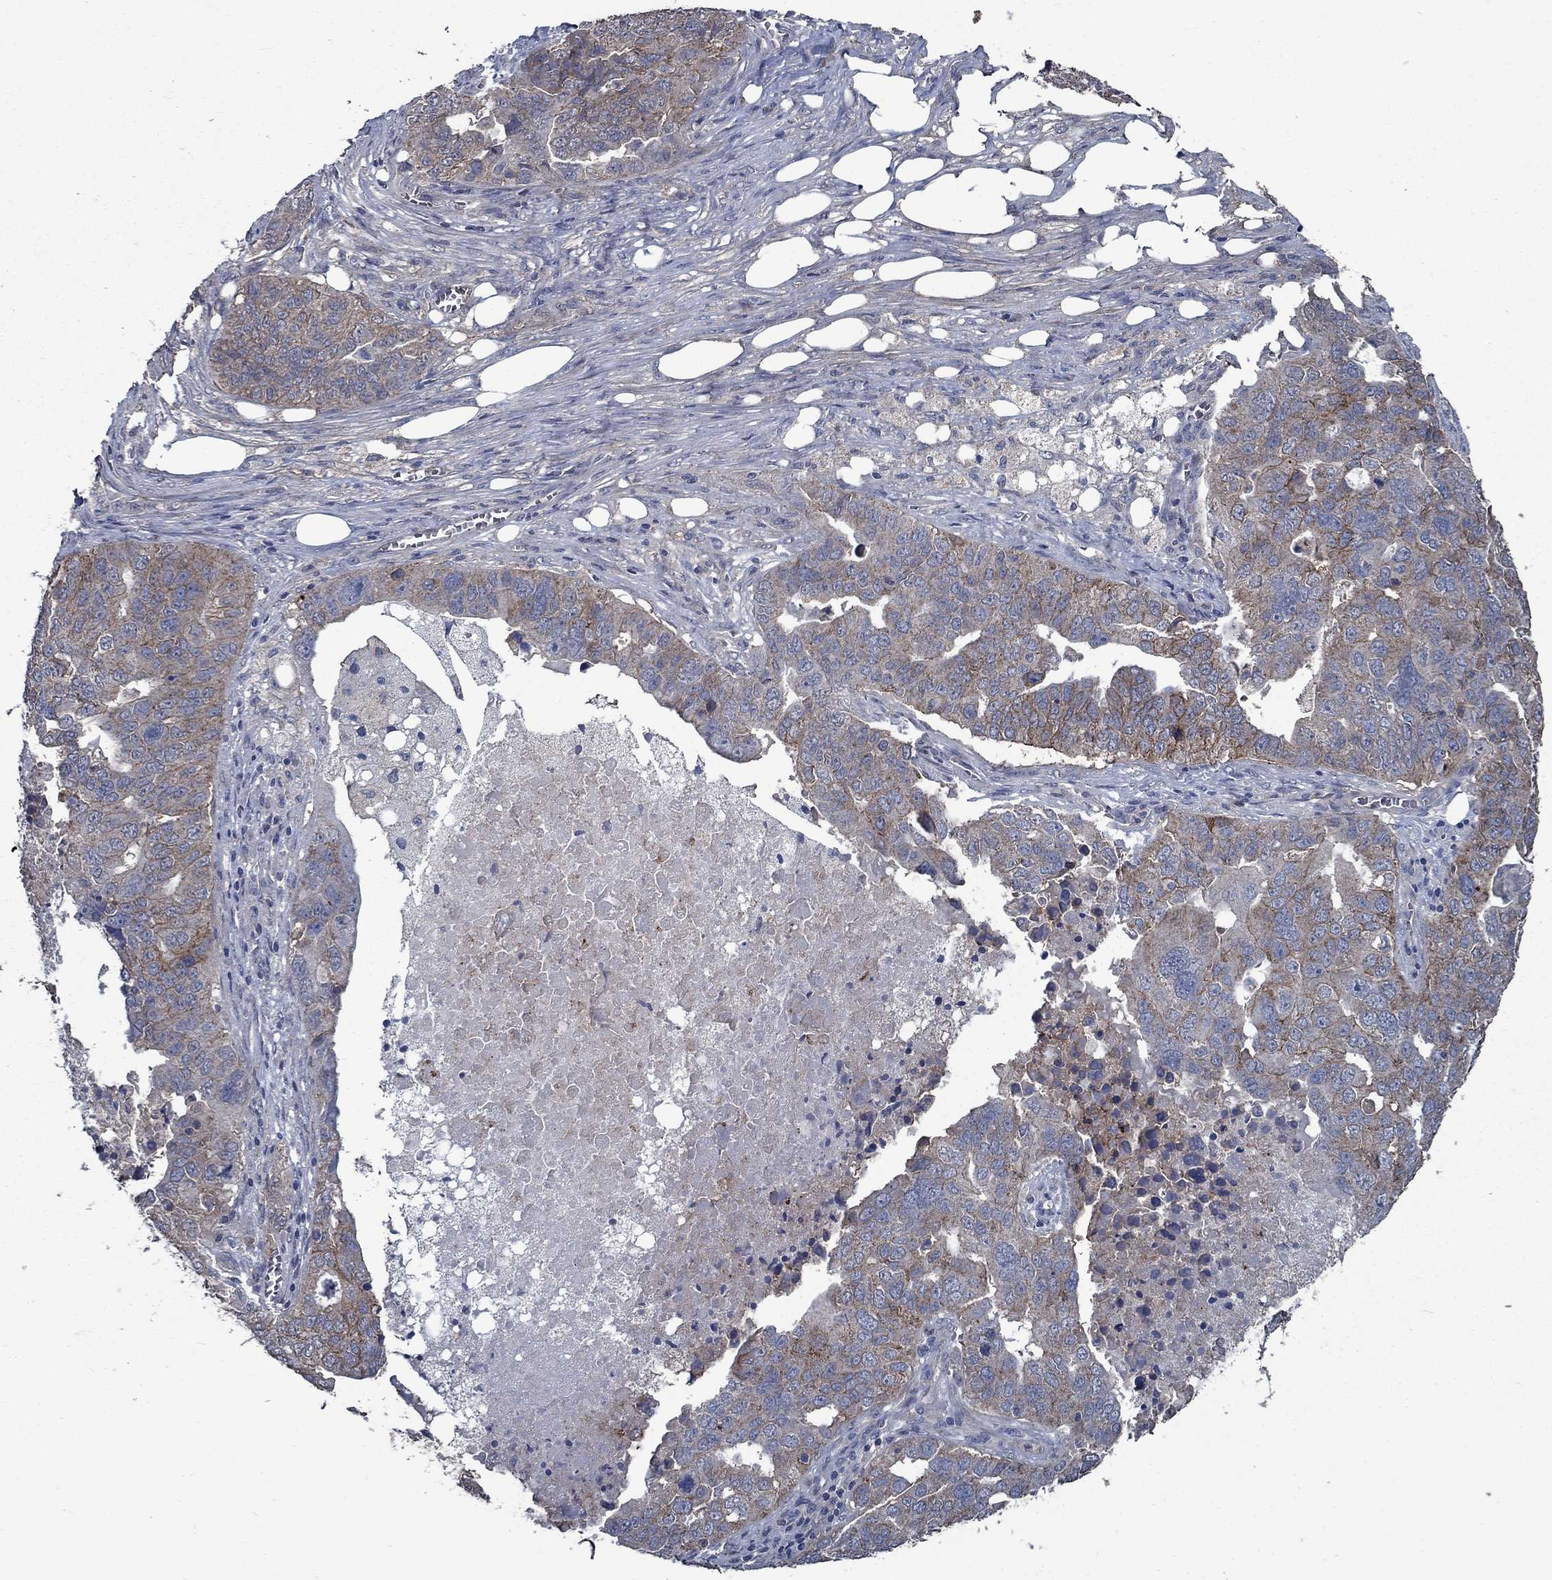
{"staining": {"intensity": "moderate", "quantity": "<25%", "location": "cytoplasmic/membranous"}, "tissue": "ovarian cancer", "cell_type": "Tumor cells", "image_type": "cancer", "snomed": [{"axis": "morphology", "description": "Carcinoma, endometroid"}, {"axis": "topography", "description": "Soft tissue"}, {"axis": "topography", "description": "Ovary"}], "caption": "This image reveals ovarian cancer stained with immunohistochemistry (IHC) to label a protein in brown. The cytoplasmic/membranous of tumor cells show moderate positivity for the protein. Nuclei are counter-stained blue.", "gene": "SLC44A1", "patient": {"sex": "female", "age": 52}}